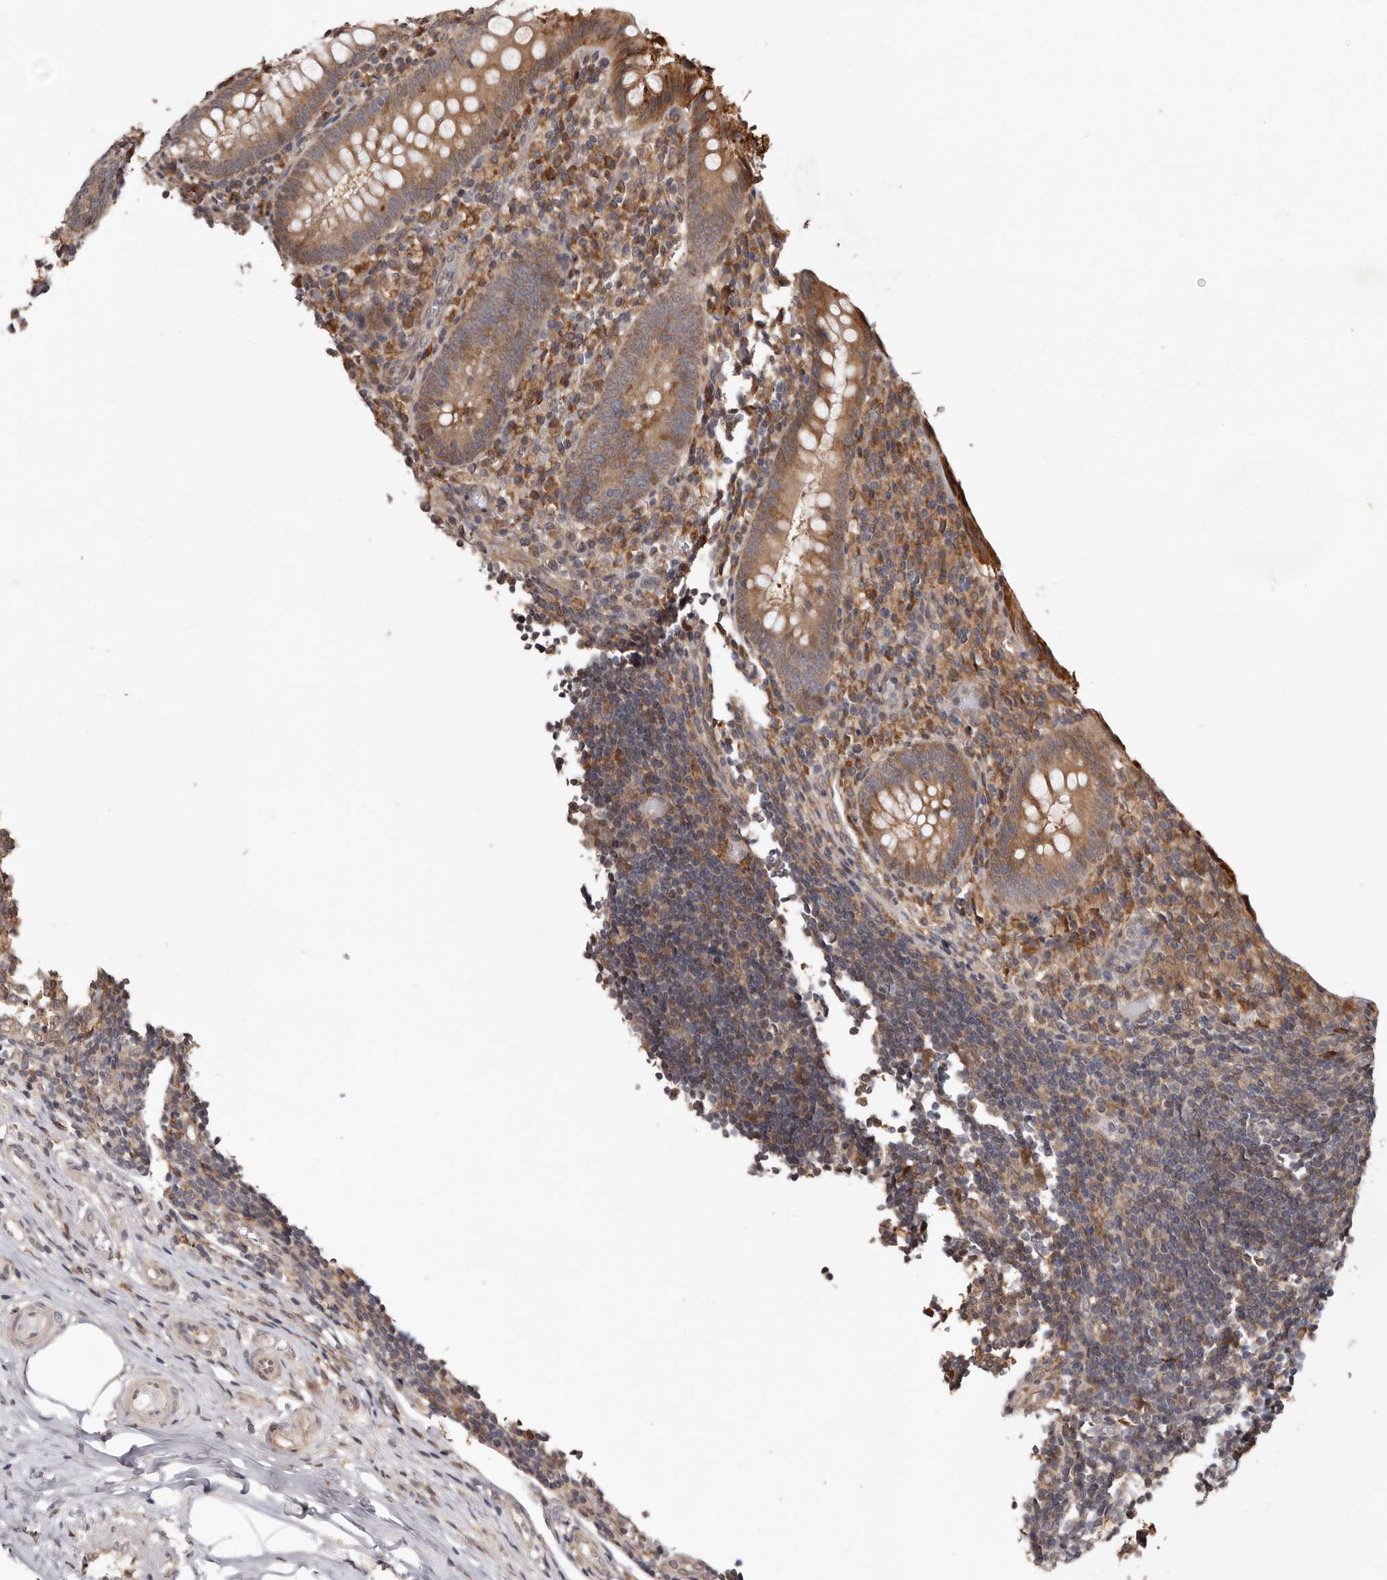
{"staining": {"intensity": "moderate", "quantity": ">75%", "location": "cytoplasmic/membranous"}, "tissue": "appendix", "cell_type": "Glandular cells", "image_type": "normal", "snomed": [{"axis": "morphology", "description": "Normal tissue, NOS"}, {"axis": "topography", "description": "Appendix"}], "caption": "An immunohistochemistry photomicrograph of unremarkable tissue is shown. Protein staining in brown highlights moderate cytoplasmic/membranous positivity in appendix within glandular cells.", "gene": "RRM2B", "patient": {"sex": "female", "age": 17}}